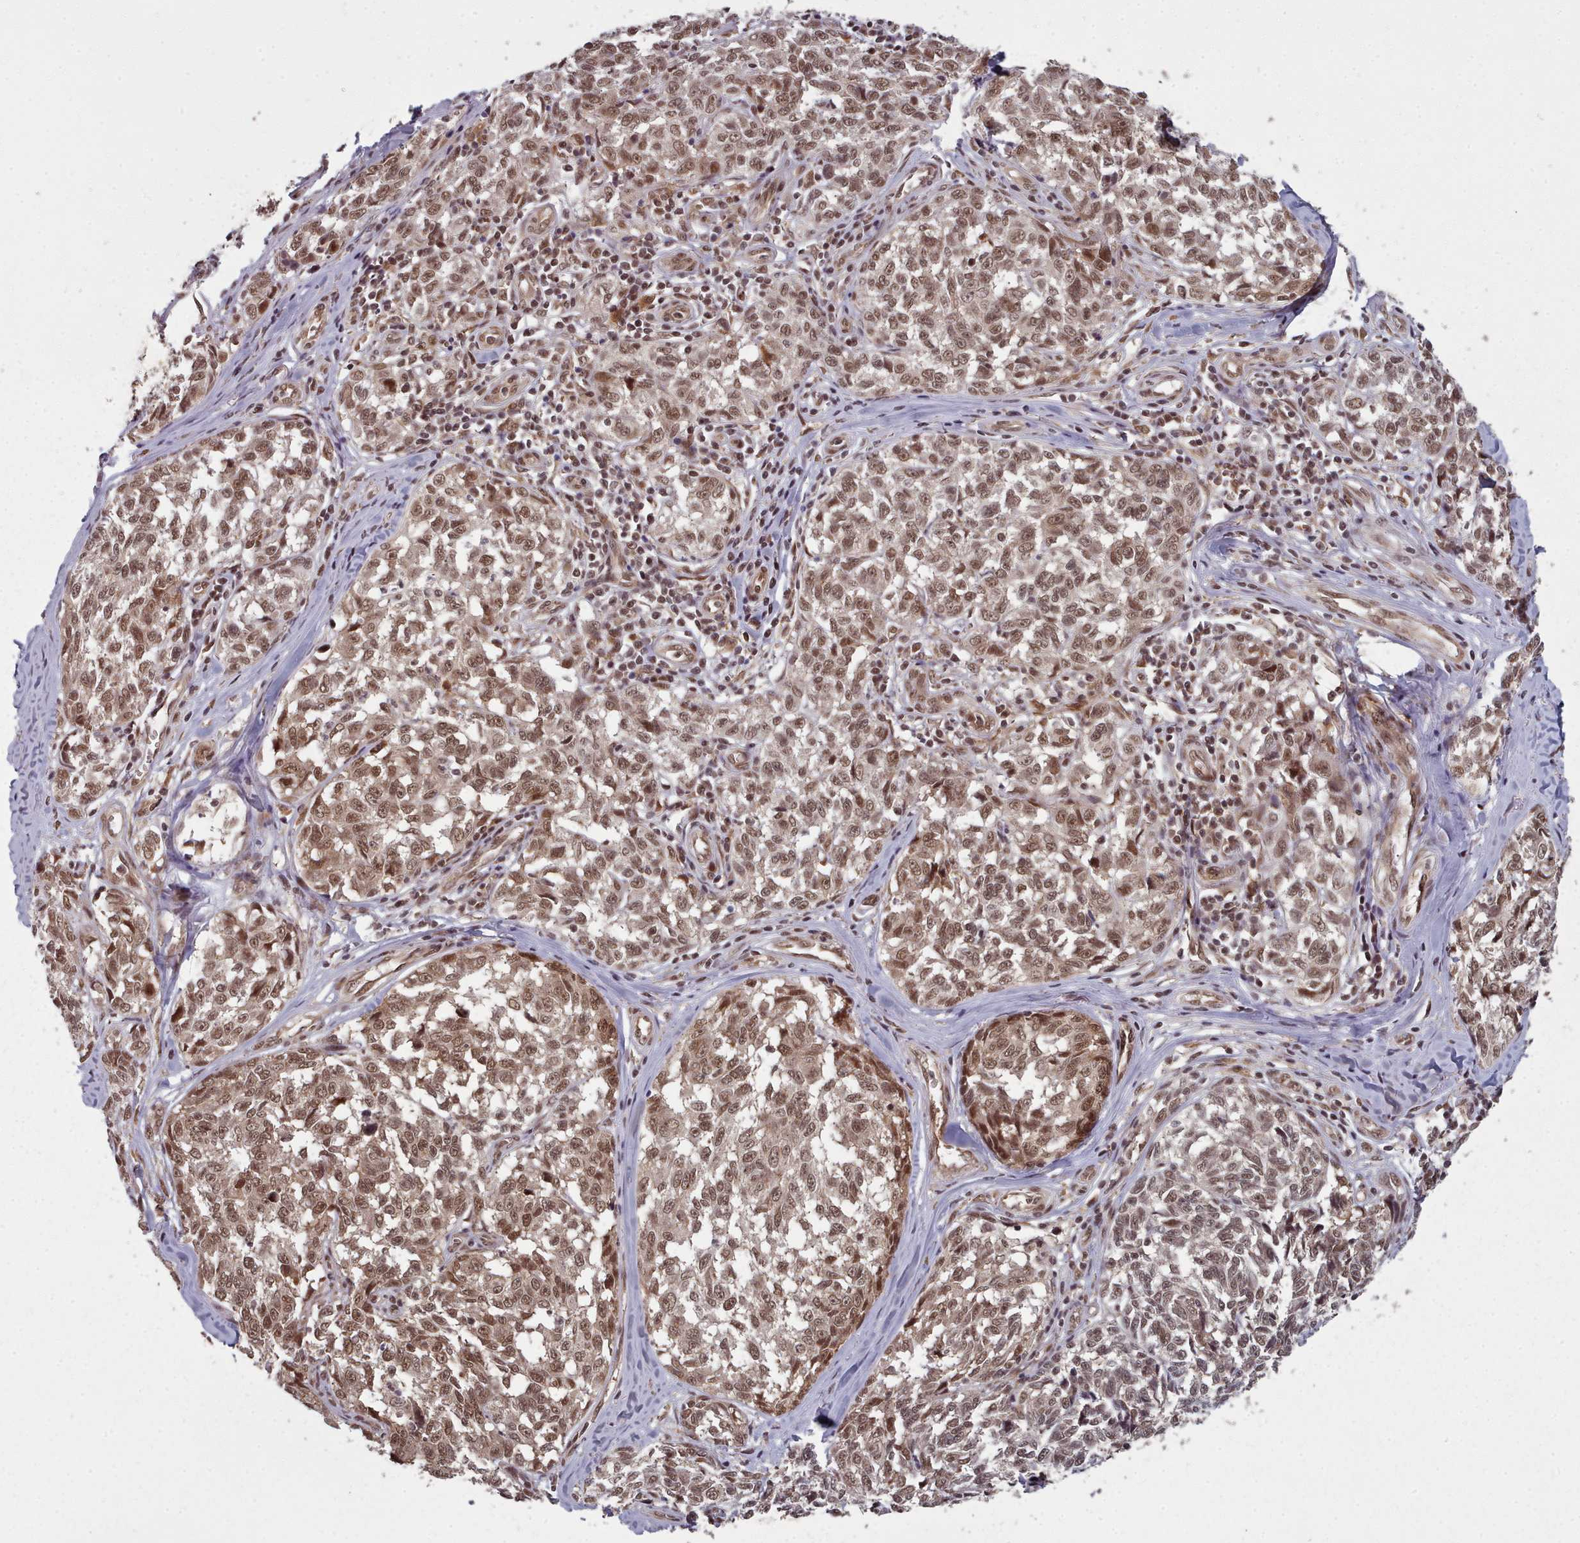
{"staining": {"intensity": "moderate", "quantity": ">75%", "location": "nuclear"}, "tissue": "melanoma", "cell_type": "Tumor cells", "image_type": "cancer", "snomed": [{"axis": "morphology", "description": "Normal tissue, NOS"}, {"axis": "morphology", "description": "Malignant melanoma, NOS"}, {"axis": "topography", "description": "Skin"}], "caption": "IHC staining of malignant melanoma, which exhibits medium levels of moderate nuclear expression in about >75% of tumor cells indicating moderate nuclear protein staining. The staining was performed using DAB (3,3'-diaminobenzidine) (brown) for protein detection and nuclei were counterstained in hematoxylin (blue).", "gene": "DHX8", "patient": {"sex": "female", "age": 64}}